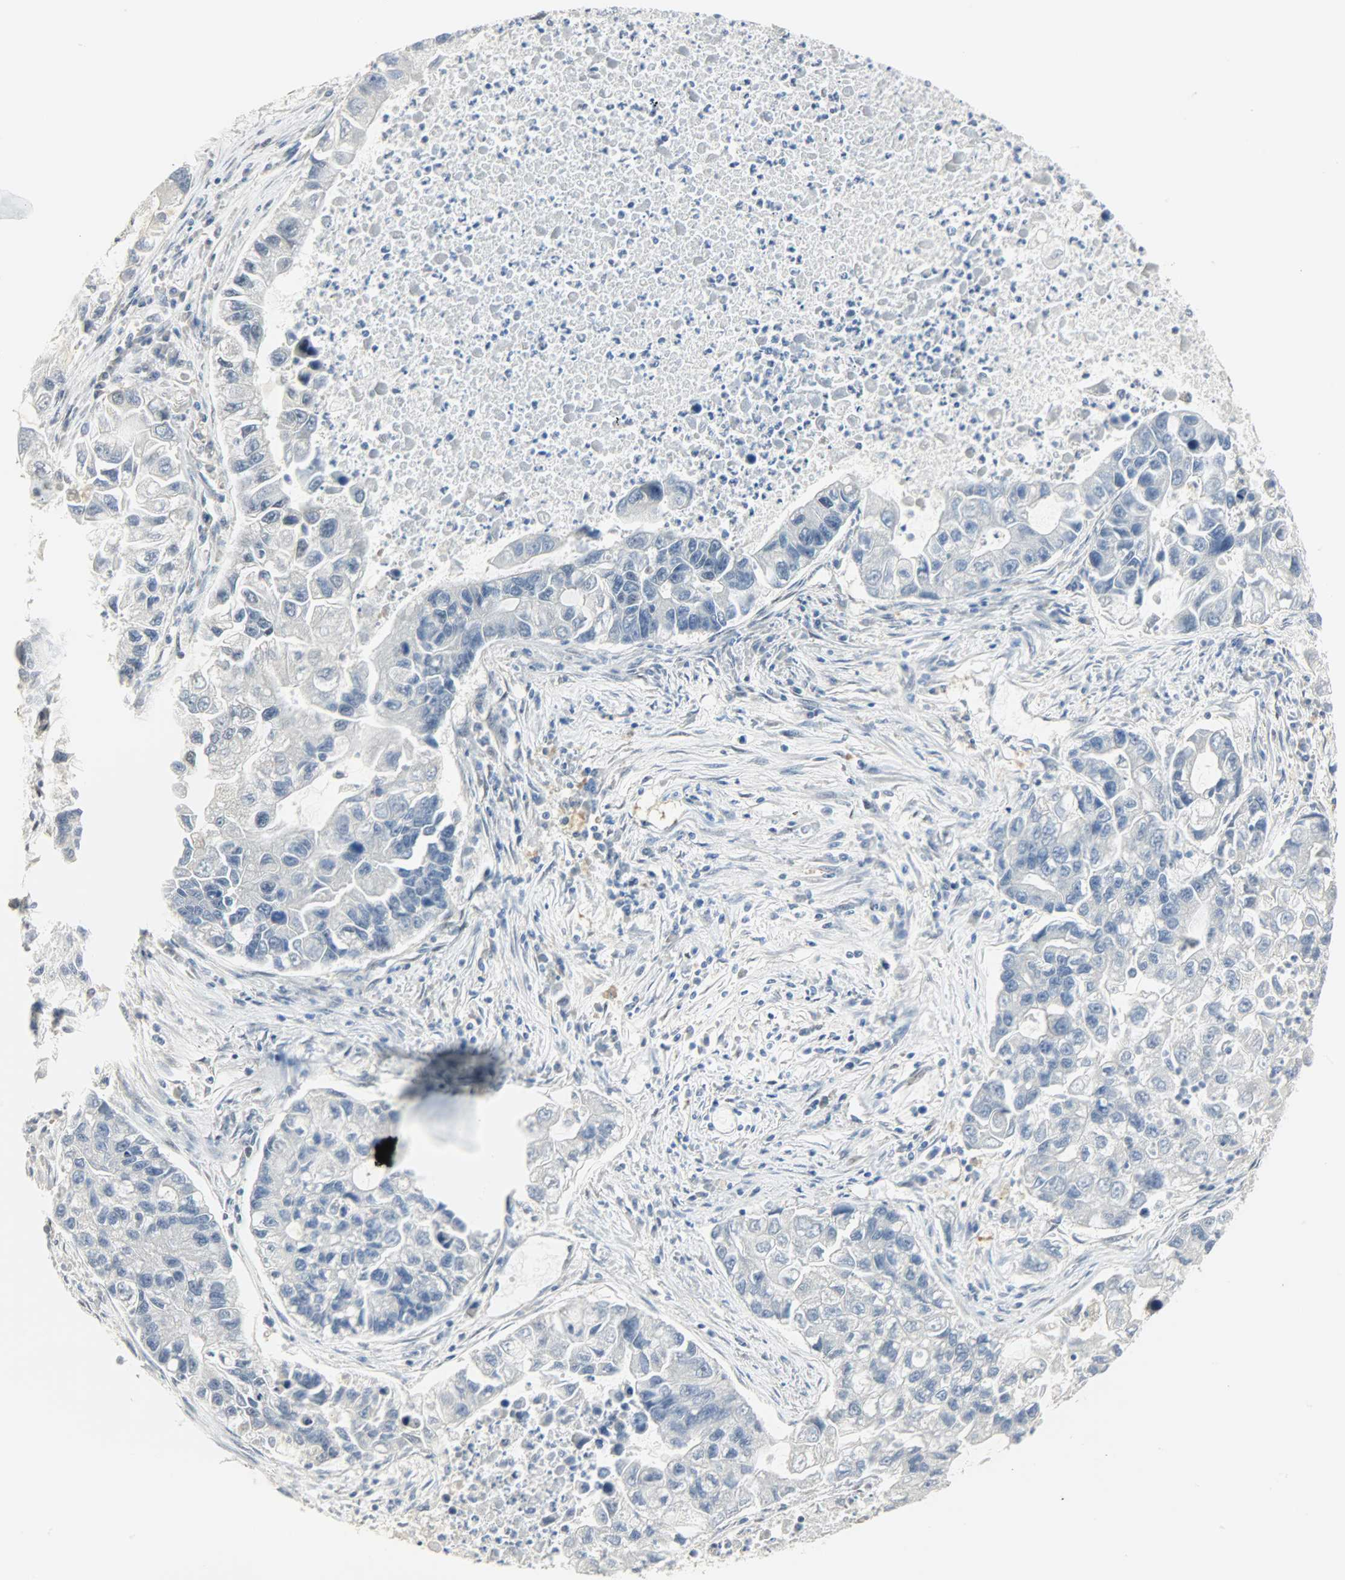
{"staining": {"intensity": "negative", "quantity": "none", "location": "none"}, "tissue": "lung cancer", "cell_type": "Tumor cells", "image_type": "cancer", "snomed": [{"axis": "morphology", "description": "Adenocarcinoma, NOS"}, {"axis": "topography", "description": "Lung"}], "caption": "Immunohistochemistry image of lung adenocarcinoma stained for a protein (brown), which shows no staining in tumor cells.", "gene": "NPEPL1", "patient": {"sex": "female", "age": 51}}